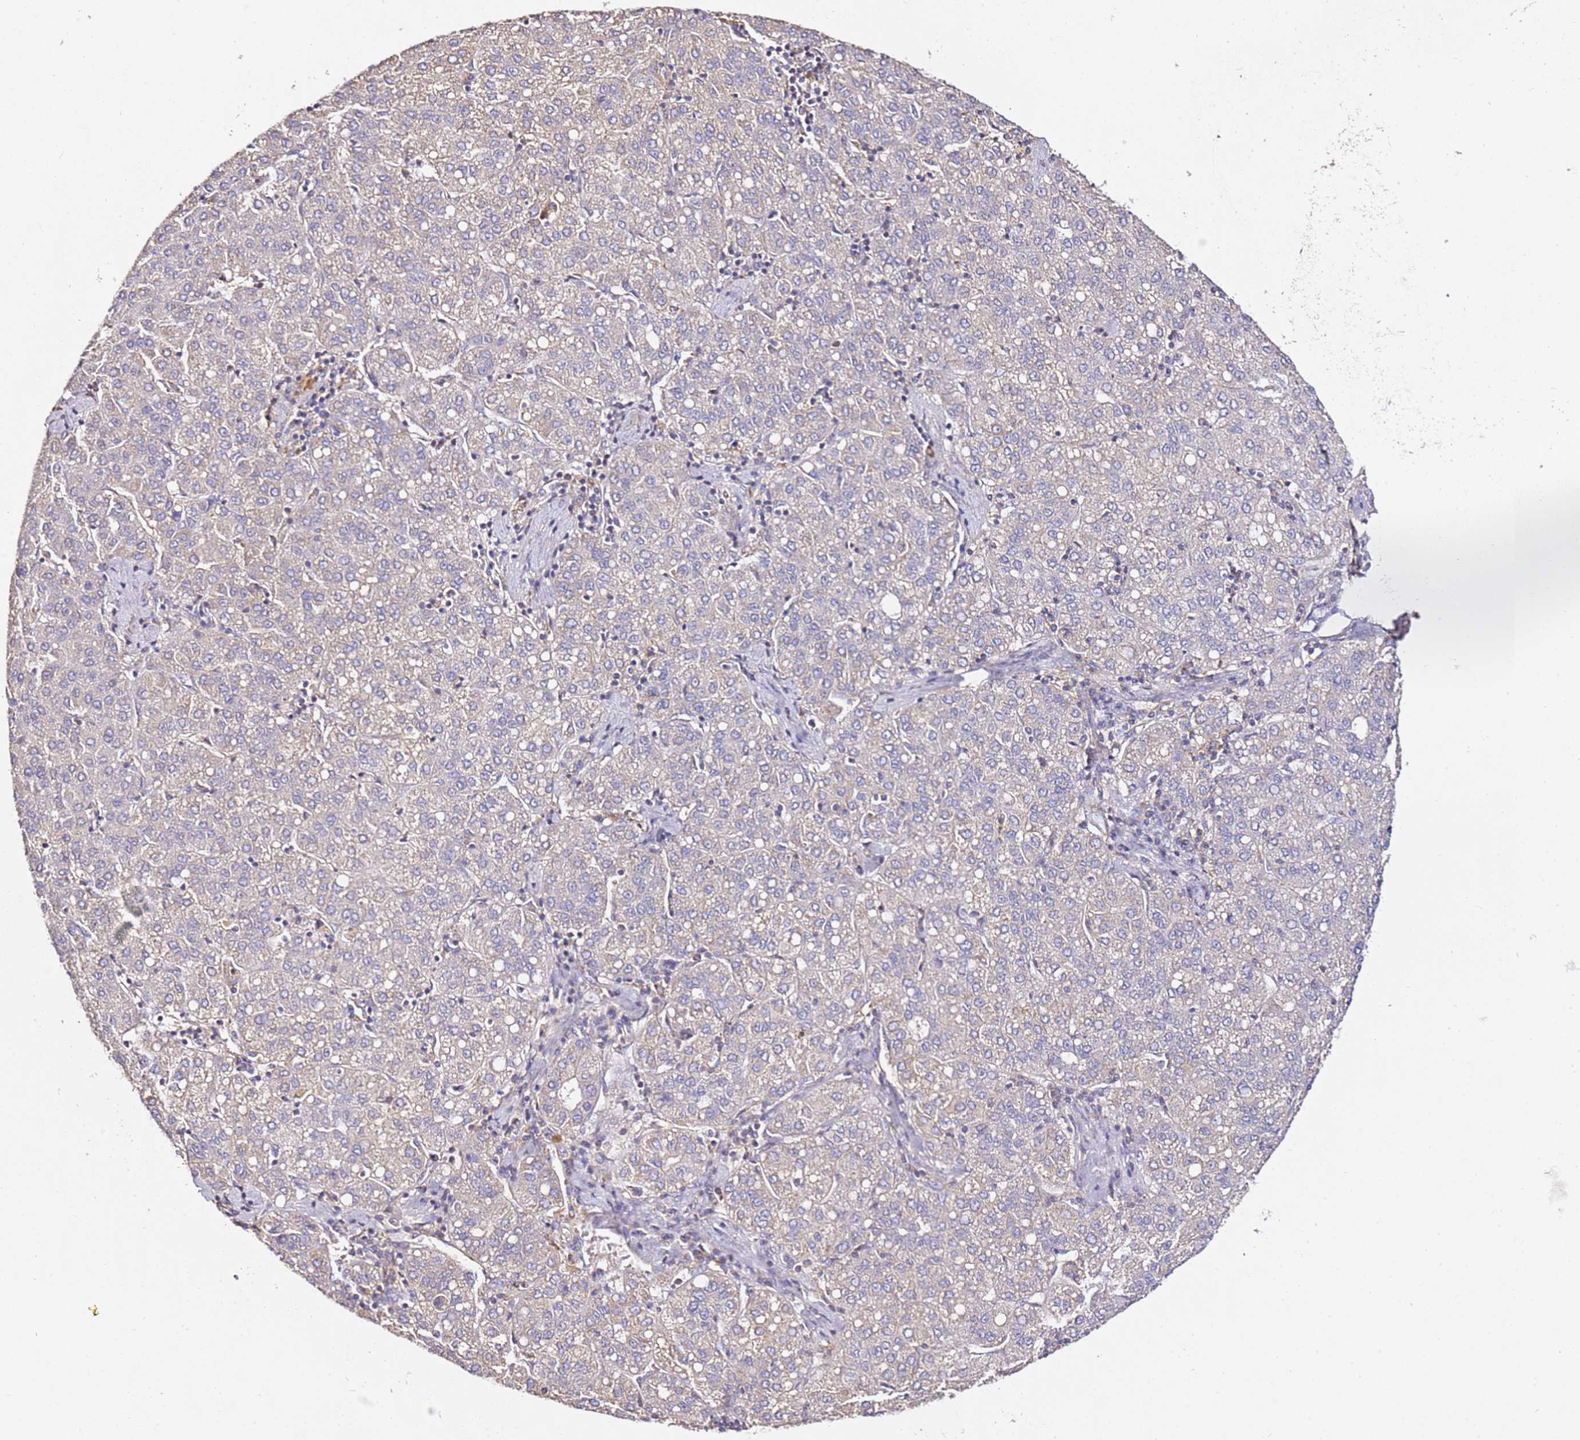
{"staining": {"intensity": "weak", "quantity": "<25%", "location": "cytoplasmic/membranous"}, "tissue": "liver cancer", "cell_type": "Tumor cells", "image_type": "cancer", "snomed": [{"axis": "morphology", "description": "Carcinoma, Hepatocellular, NOS"}, {"axis": "topography", "description": "Liver"}], "caption": "Immunohistochemical staining of hepatocellular carcinoma (liver) reveals no significant staining in tumor cells.", "gene": "OR2B11", "patient": {"sex": "male", "age": 65}}